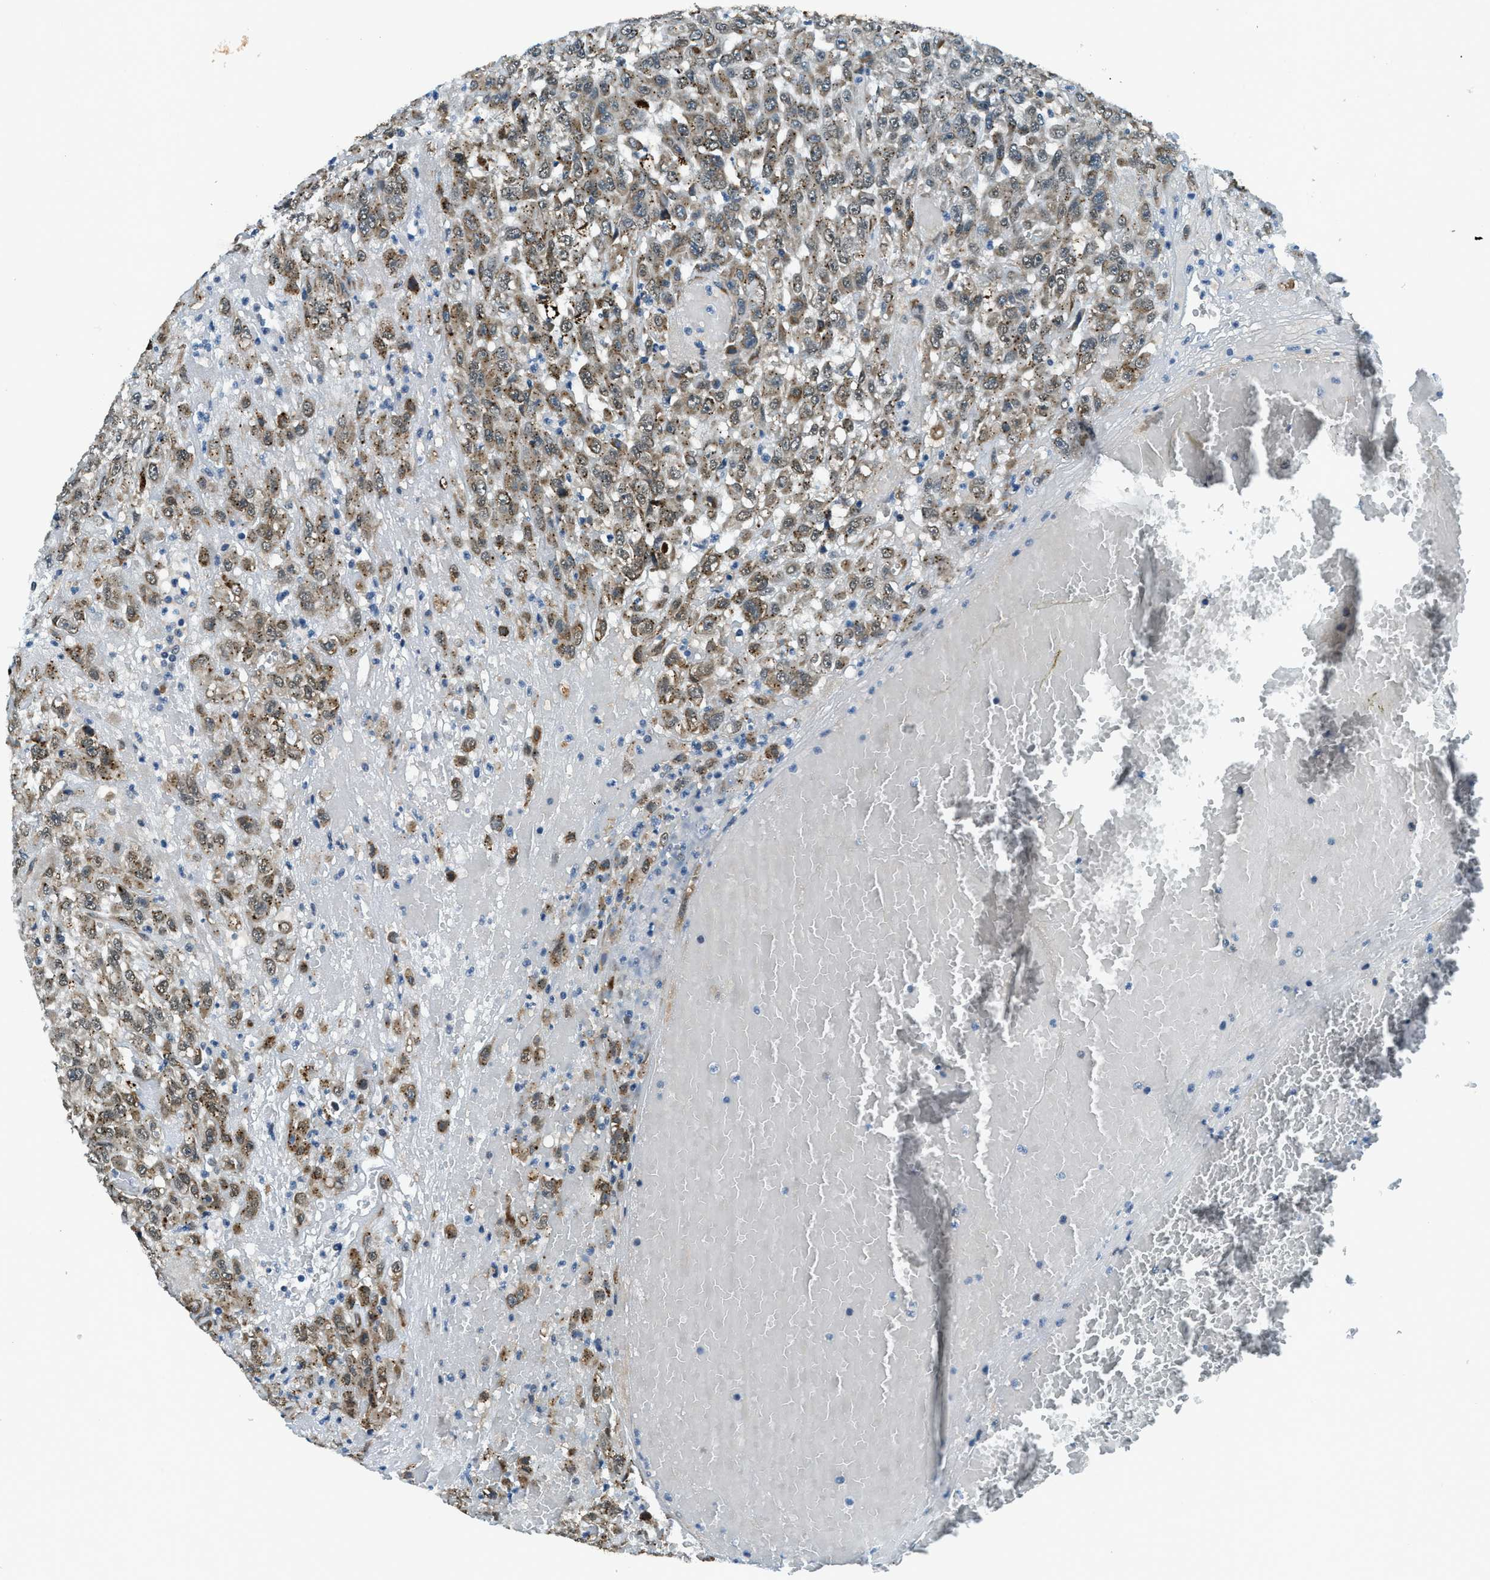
{"staining": {"intensity": "moderate", "quantity": ">75%", "location": "cytoplasmic/membranous"}, "tissue": "urothelial cancer", "cell_type": "Tumor cells", "image_type": "cancer", "snomed": [{"axis": "morphology", "description": "Urothelial carcinoma, High grade"}, {"axis": "topography", "description": "Urinary bladder"}], "caption": "Immunohistochemistry (IHC) histopathology image of neoplastic tissue: human urothelial cancer stained using immunohistochemistry (IHC) reveals medium levels of moderate protein expression localized specifically in the cytoplasmic/membranous of tumor cells, appearing as a cytoplasmic/membranous brown color.", "gene": "GINM1", "patient": {"sex": "male", "age": 46}}